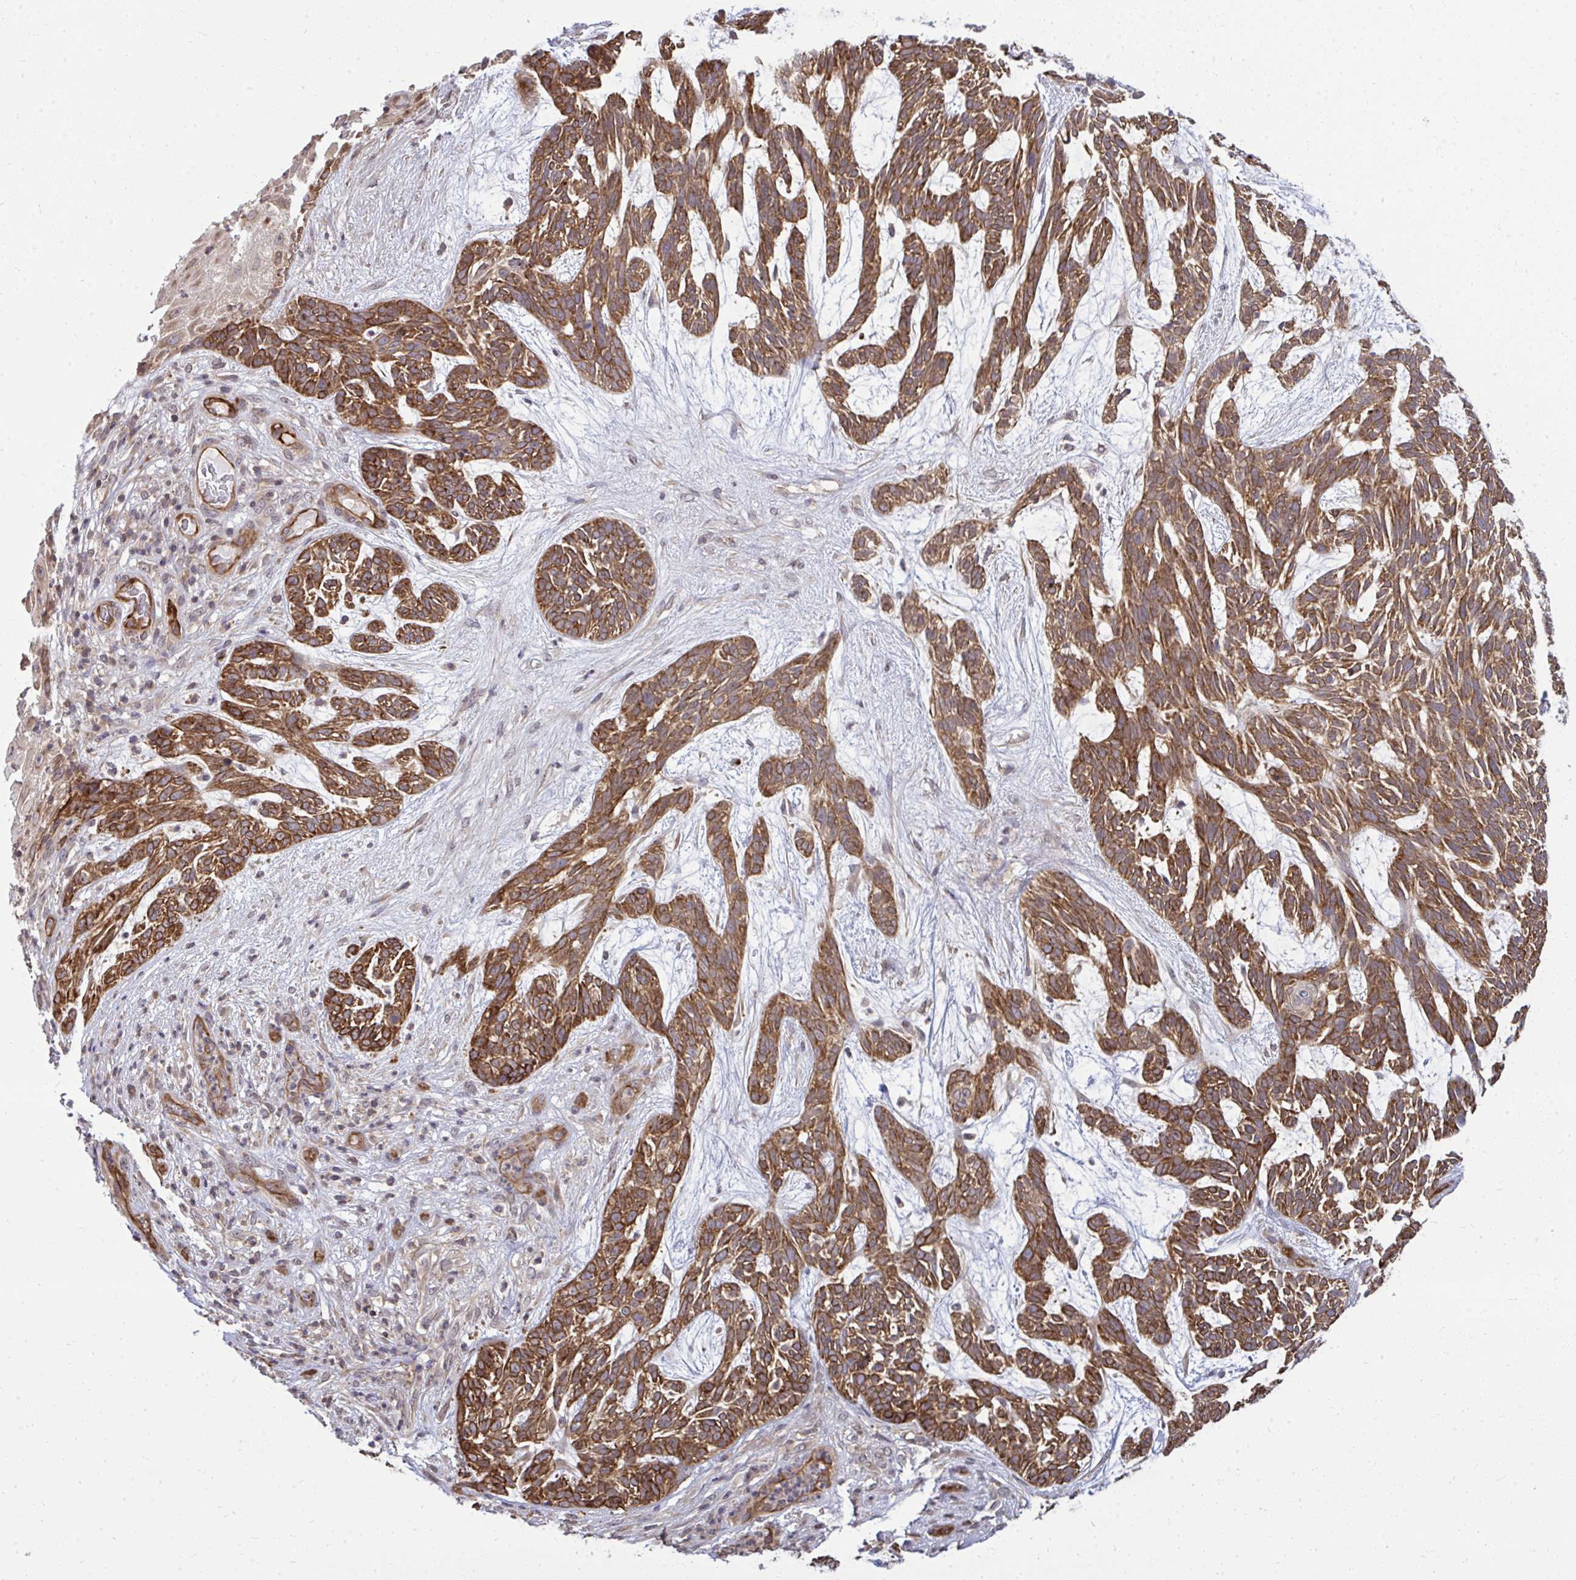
{"staining": {"intensity": "moderate", "quantity": ">75%", "location": "cytoplasmic/membranous"}, "tissue": "skin cancer", "cell_type": "Tumor cells", "image_type": "cancer", "snomed": [{"axis": "morphology", "description": "Basal cell carcinoma"}, {"axis": "topography", "description": "Skin"}, {"axis": "topography", "description": "Skin, foot"}], "caption": "This micrograph displays immunohistochemistry staining of human basal cell carcinoma (skin), with medium moderate cytoplasmic/membranous staining in about >75% of tumor cells.", "gene": "FUT10", "patient": {"sex": "female", "age": 77}}